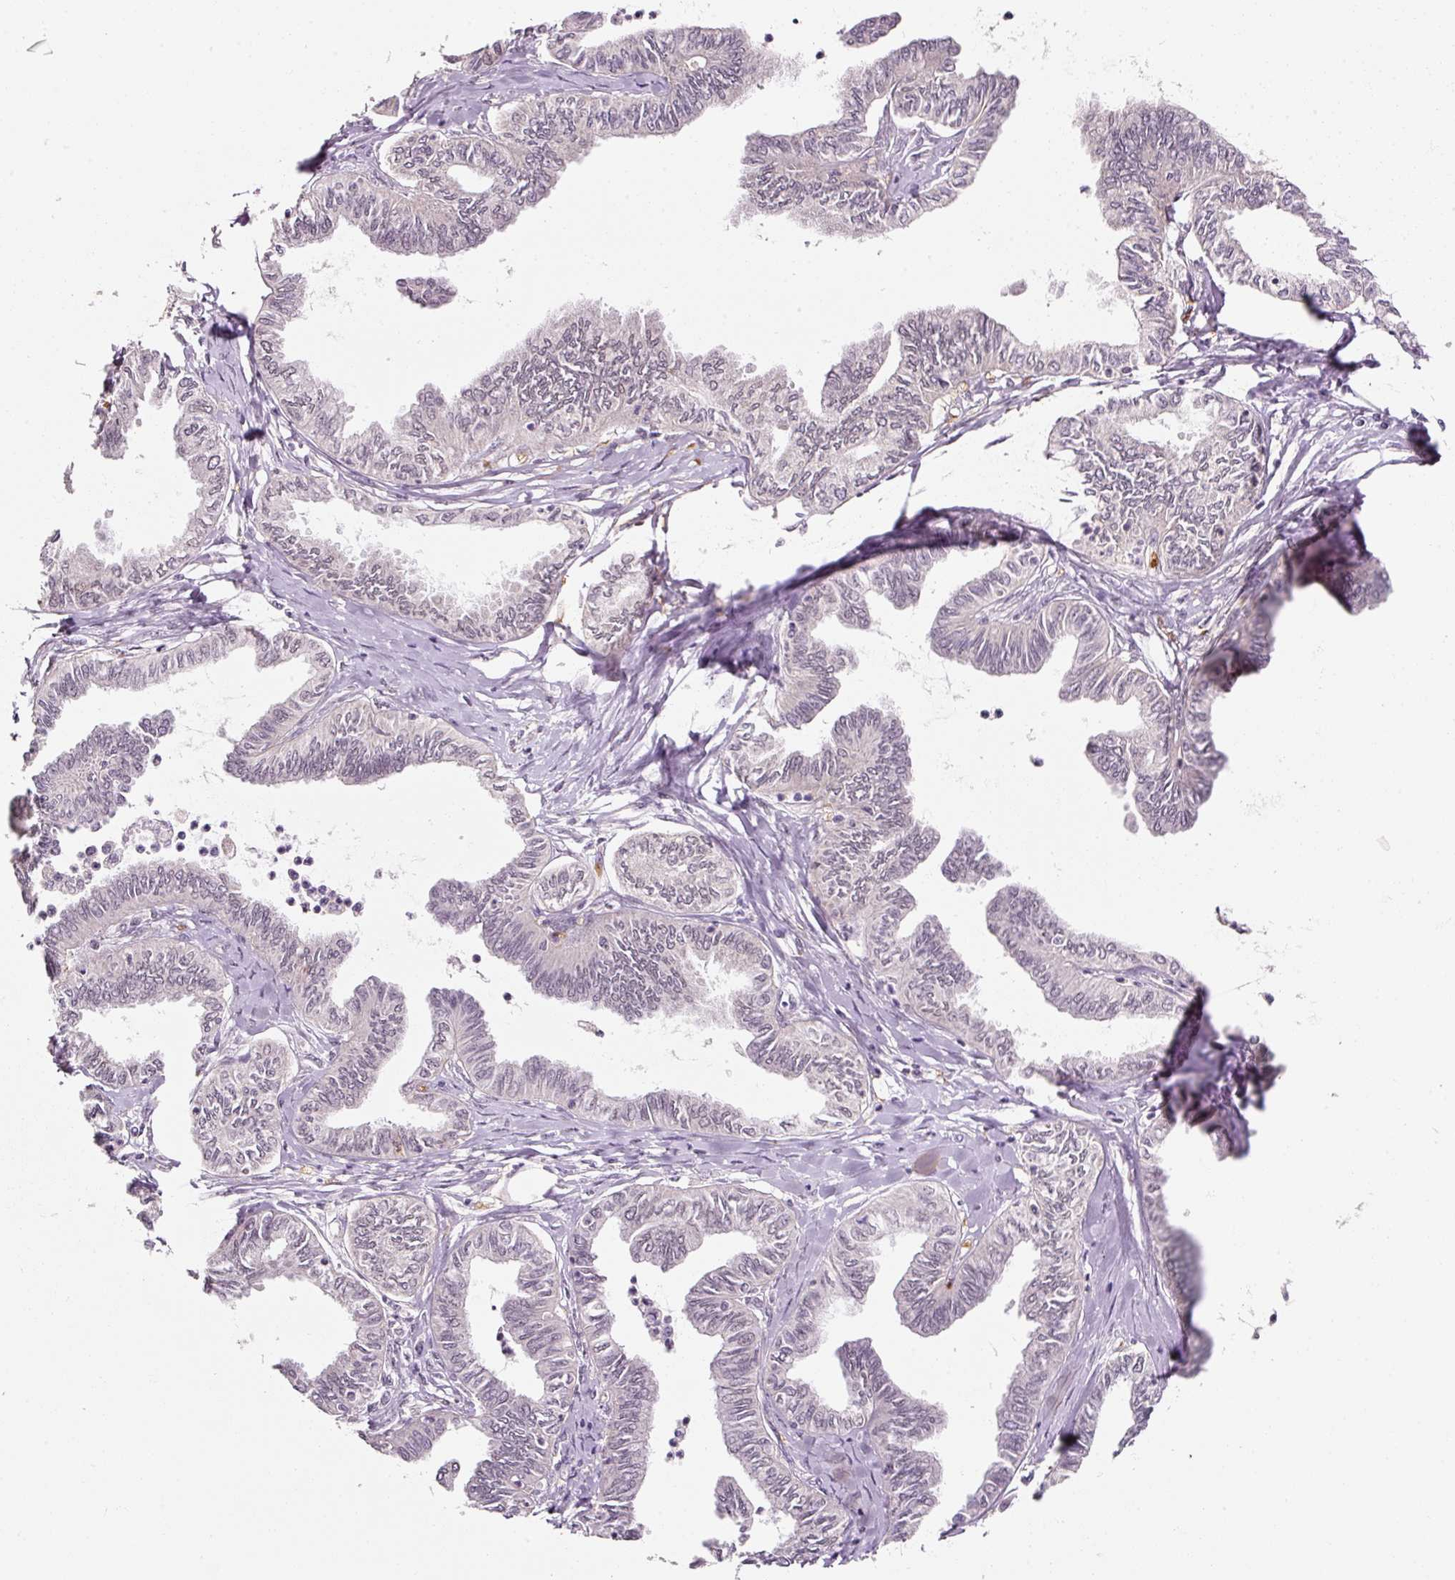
{"staining": {"intensity": "negative", "quantity": "none", "location": "none"}, "tissue": "ovarian cancer", "cell_type": "Tumor cells", "image_type": "cancer", "snomed": [{"axis": "morphology", "description": "Carcinoma, endometroid"}, {"axis": "topography", "description": "Ovary"}], "caption": "DAB immunohistochemical staining of human ovarian endometroid carcinoma shows no significant expression in tumor cells.", "gene": "ZNF460", "patient": {"sex": "female", "age": 70}}